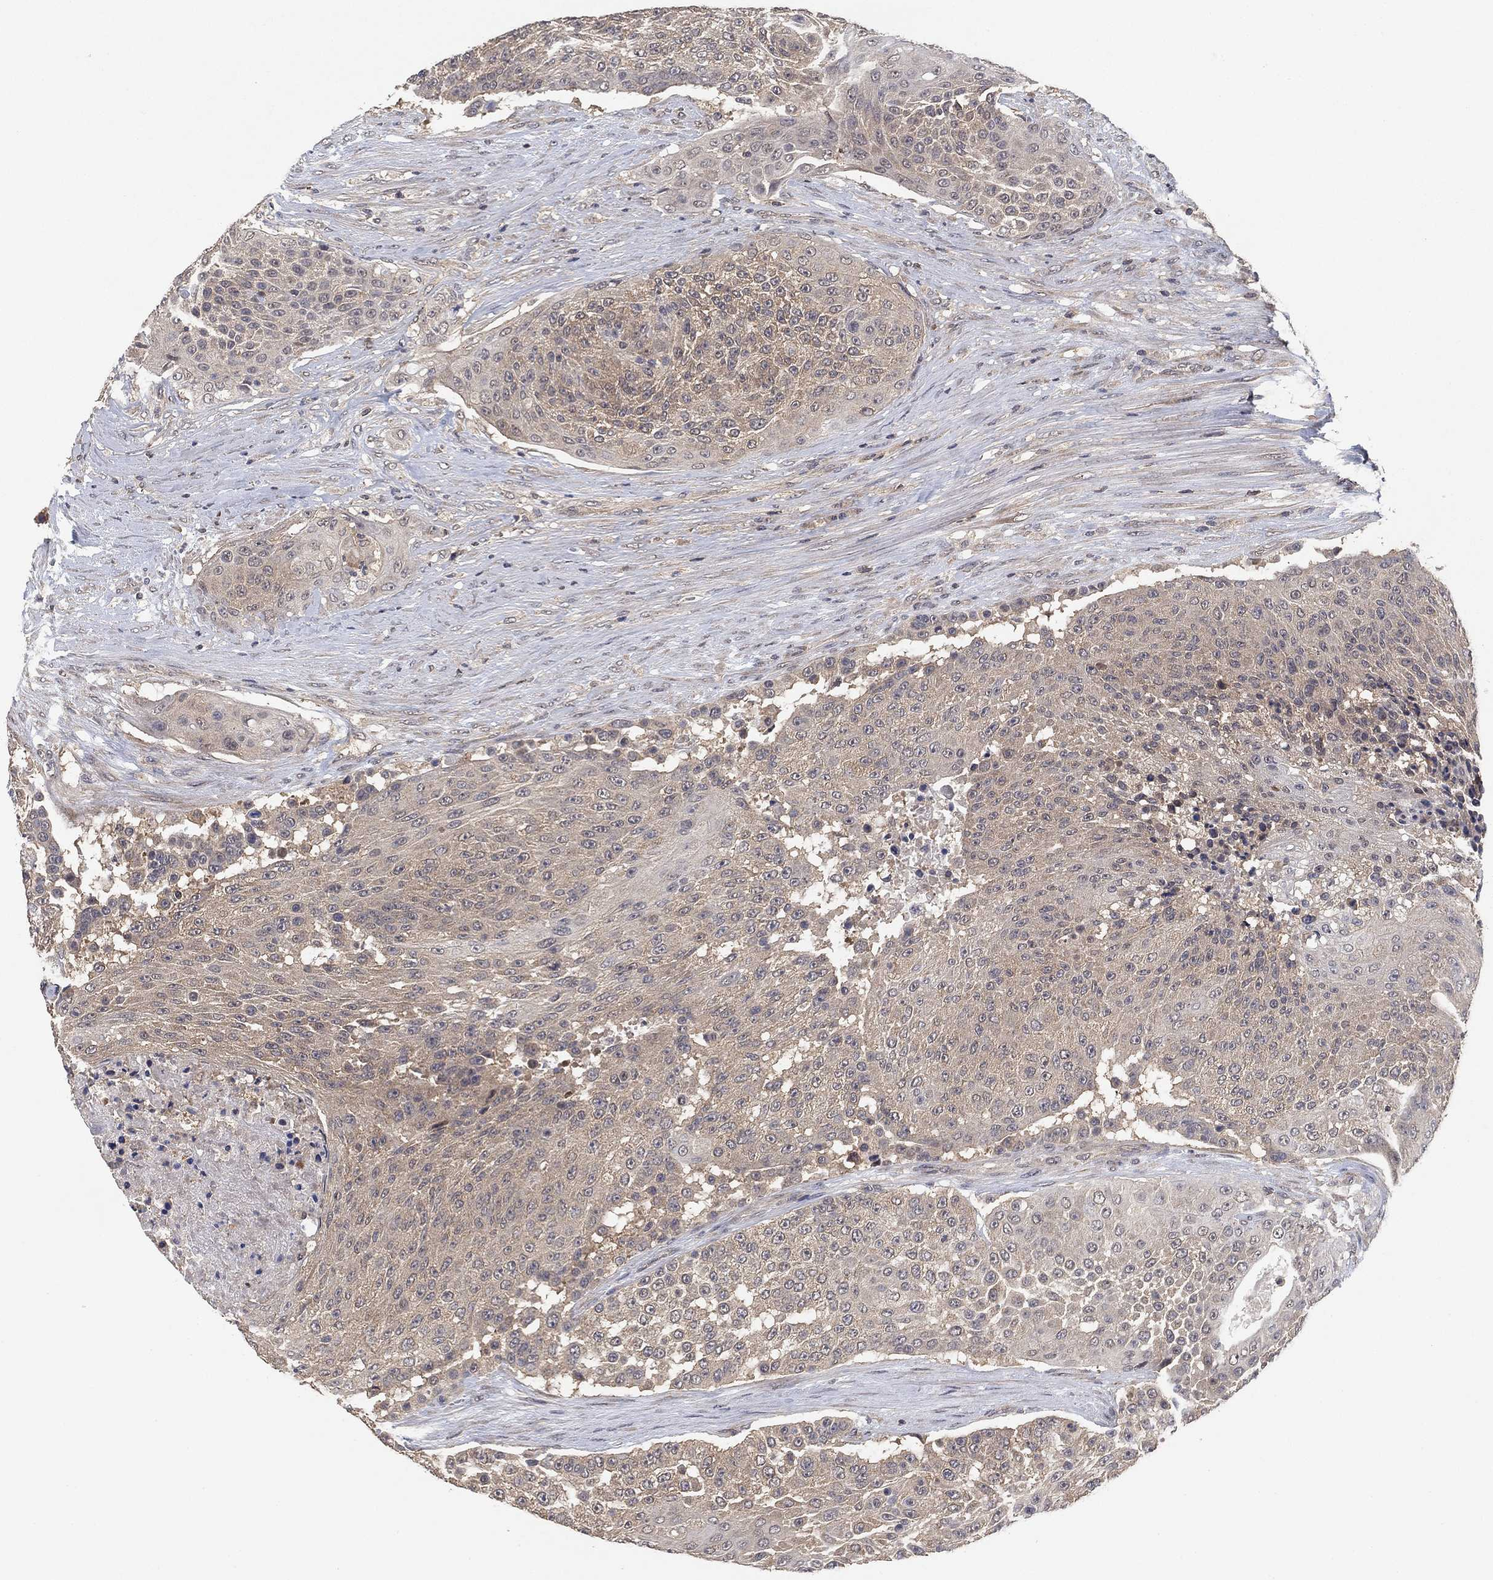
{"staining": {"intensity": "negative", "quantity": "none", "location": "none"}, "tissue": "urothelial cancer", "cell_type": "Tumor cells", "image_type": "cancer", "snomed": [{"axis": "morphology", "description": "Urothelial carcinoma, High grade"}, {"axis": "topography", "description": "Urinary bladder"}], "caption": "This is an immunohistochemistry micrograph of high-grade urothelial carcinoma. There is no expression in tumor cells.", "gene": "CCDC43", "patient": {"sex": "female", "age": 63}}